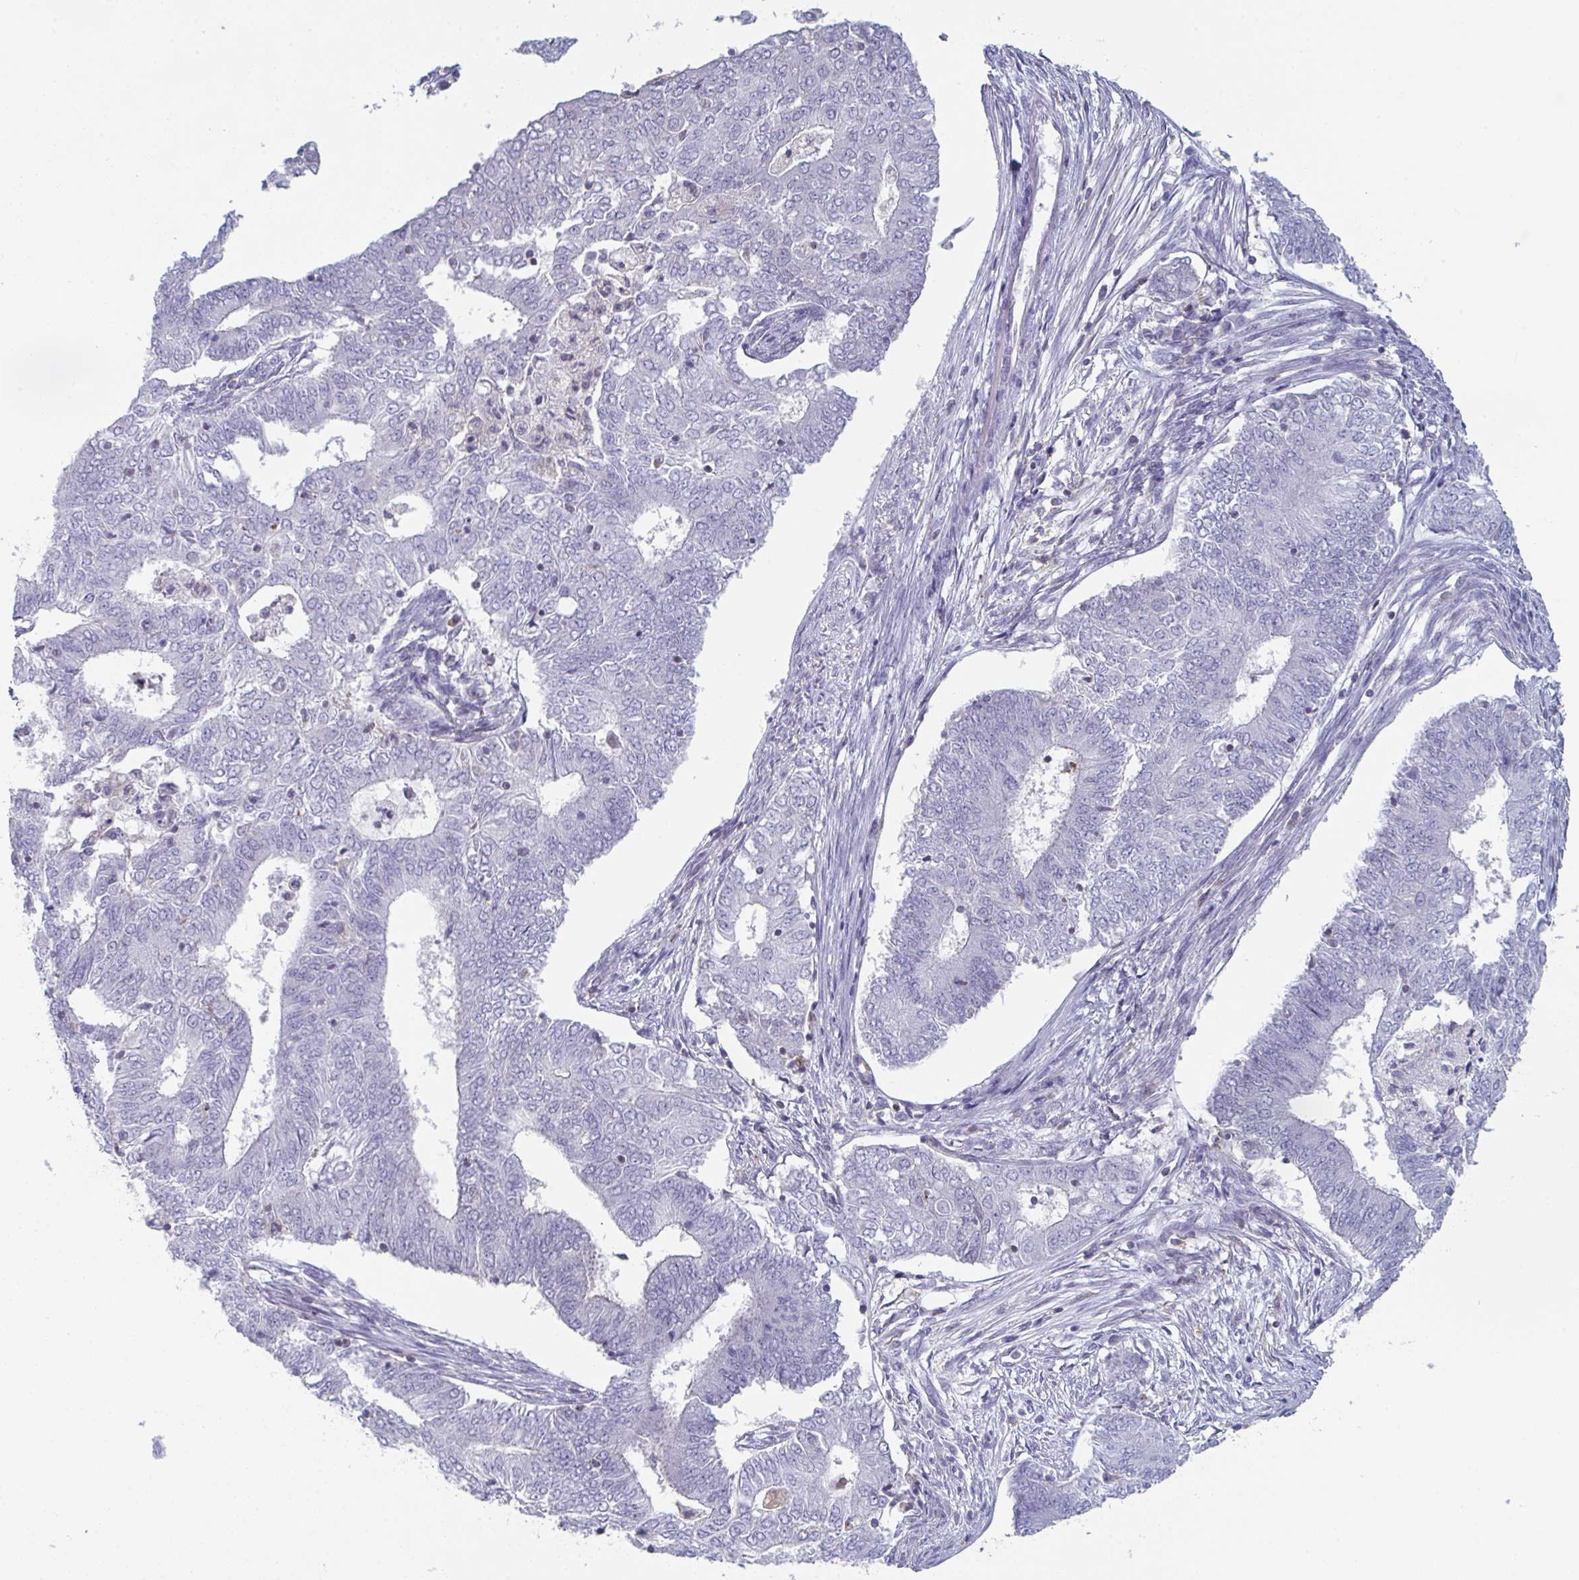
{"staining": {"intensity": "negative", "quantity": "none", "location": "none"}, "tissue": "endometrial cancer", "cell_type": "Tumor cells", "image_type": "cancer", "snomed": [{"axis": "morphology", "description": "Adenocarcinoma, NOS"}, {"axis": "topography", "description": "Endometrium"}], "caption": "Micrograph shows no protein staining in tumor cells of endometrial cancer (adenocarcinoma) tissue.", "gene": "DISP2", "patient": {"sex": "female", "age": 62}}